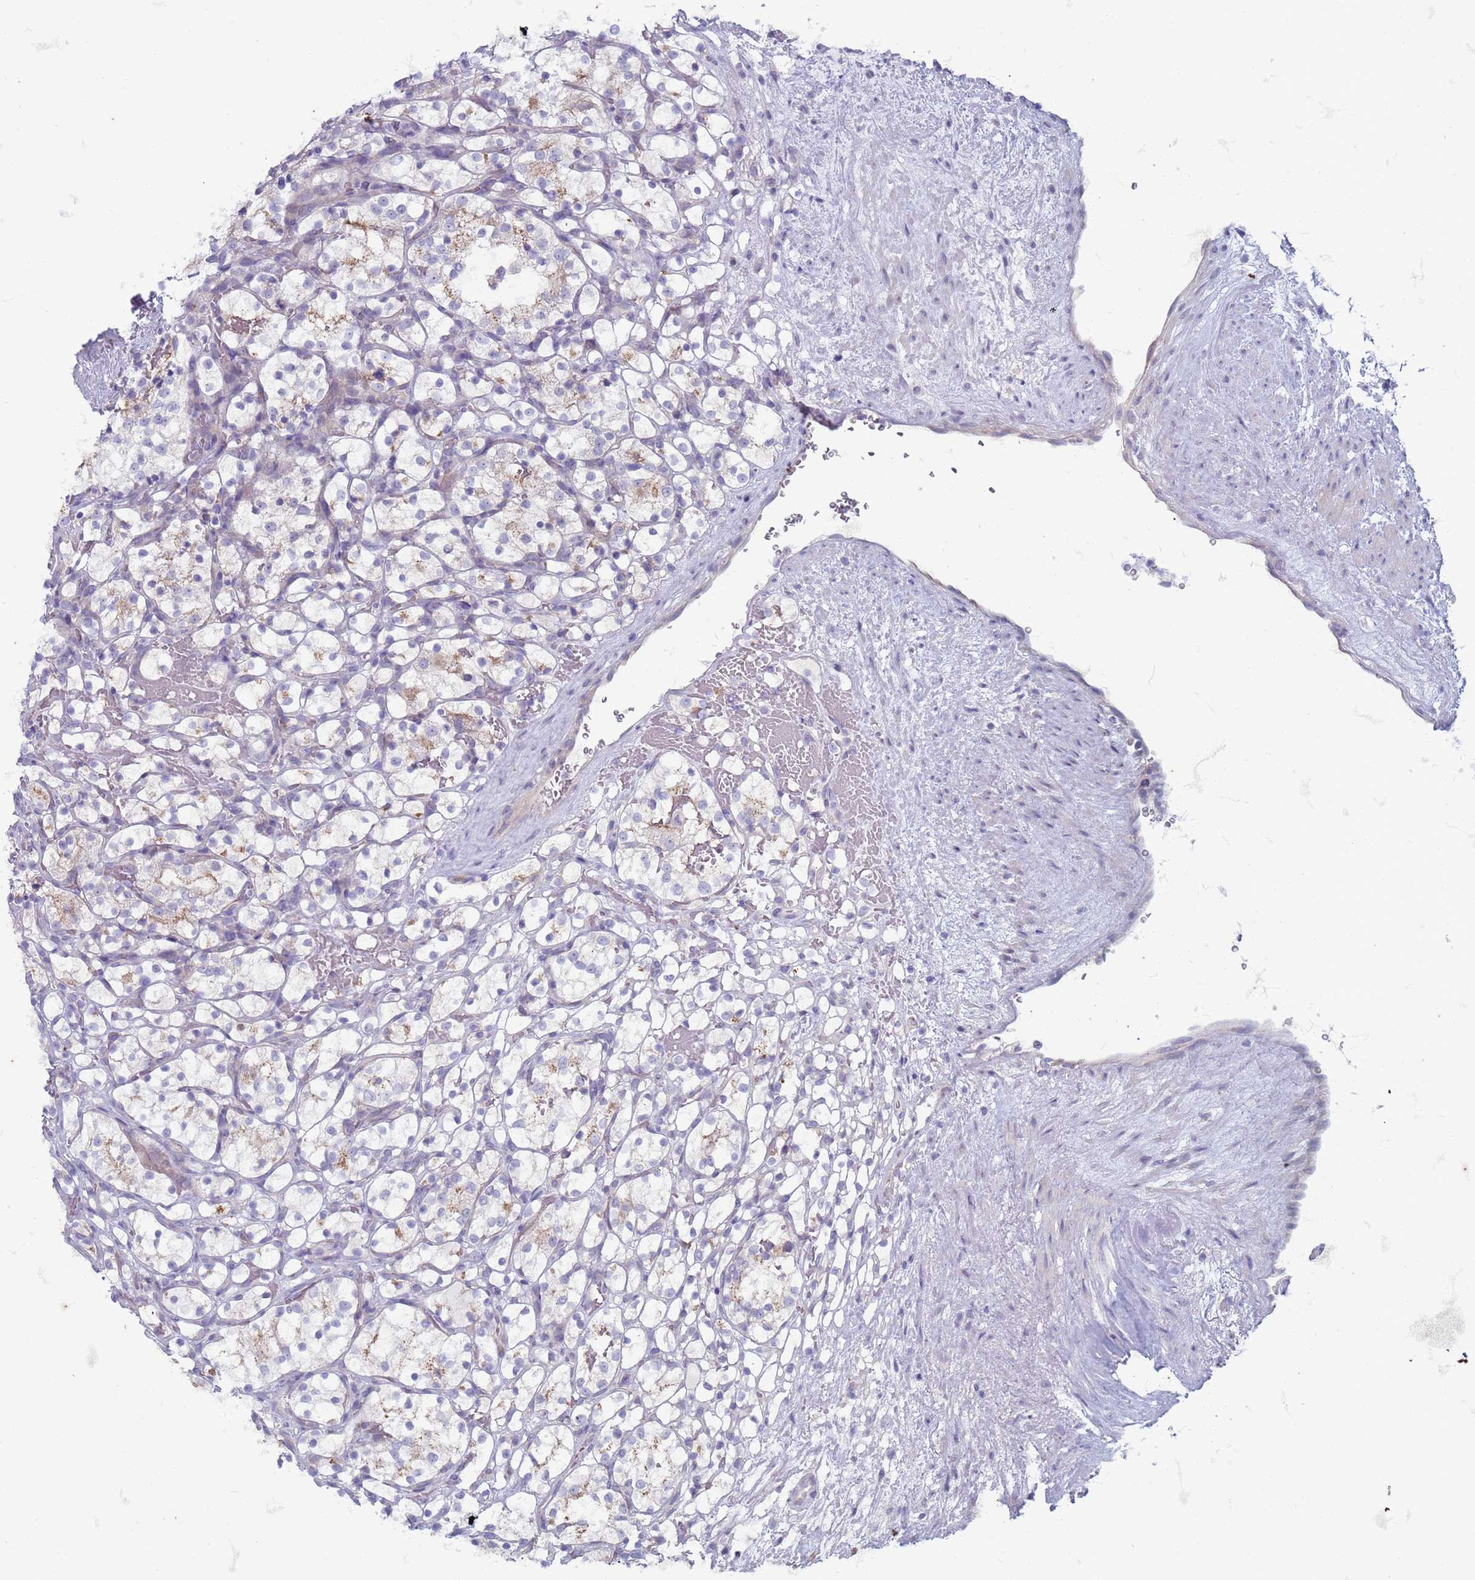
{"staining": {"intensity": "negative", "quantity": "none", "location": "none"}, "tissue": "renal cancer", "cell_type": "Tumor cells", "image_type": "cancer", "snomed": [{"axis": "morphology", "description": "Adenocarcinoma, NOS"}, {"axis": "topography", "description": "Kidney"}], "caption": "There is no significant positivity in tumor cells of renal cancer.", "gene": "SUCO", "patient": {"sex": "female", "age": 69}}